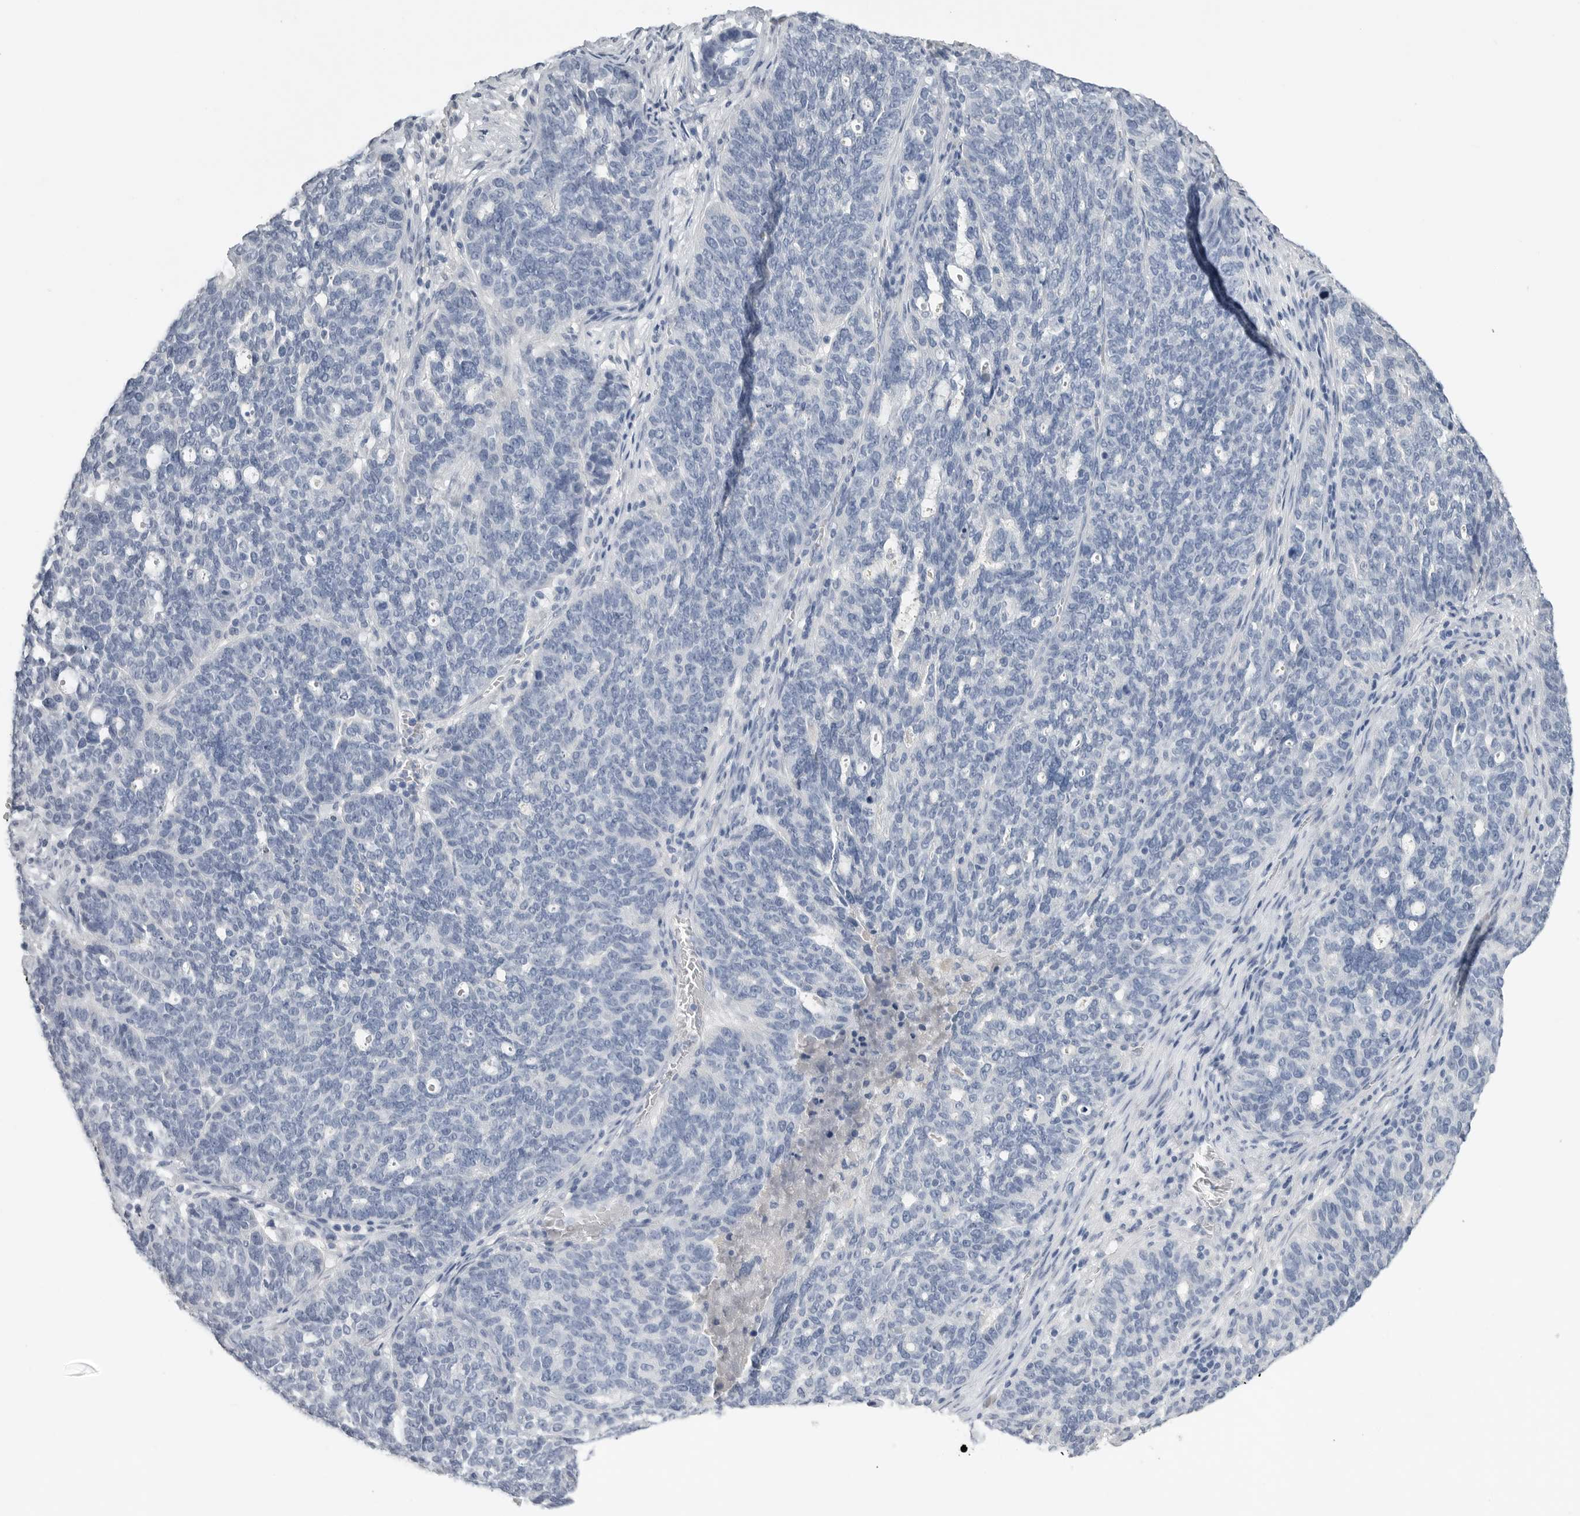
{"staining": {"intensity": "negative", "quantity": "none", "location": "none"}, "tissue": "ovarian cancer", "cell_type": "Tumor cells", "image_type": "cancer", "snomed": [{"axis": "morphology", "description": "Cystadenocarcinoma, serous, NOS"}, {"axis": "topography", "description": "Ovary"}], "caption": "Tumor cells are negative for brown protein staining in ovarian cancer (serous cystadenocarcinoma). Nuclei are stained in blue.", "gene": "FABP6", "patient": {"sex": "female", "age": 59}}